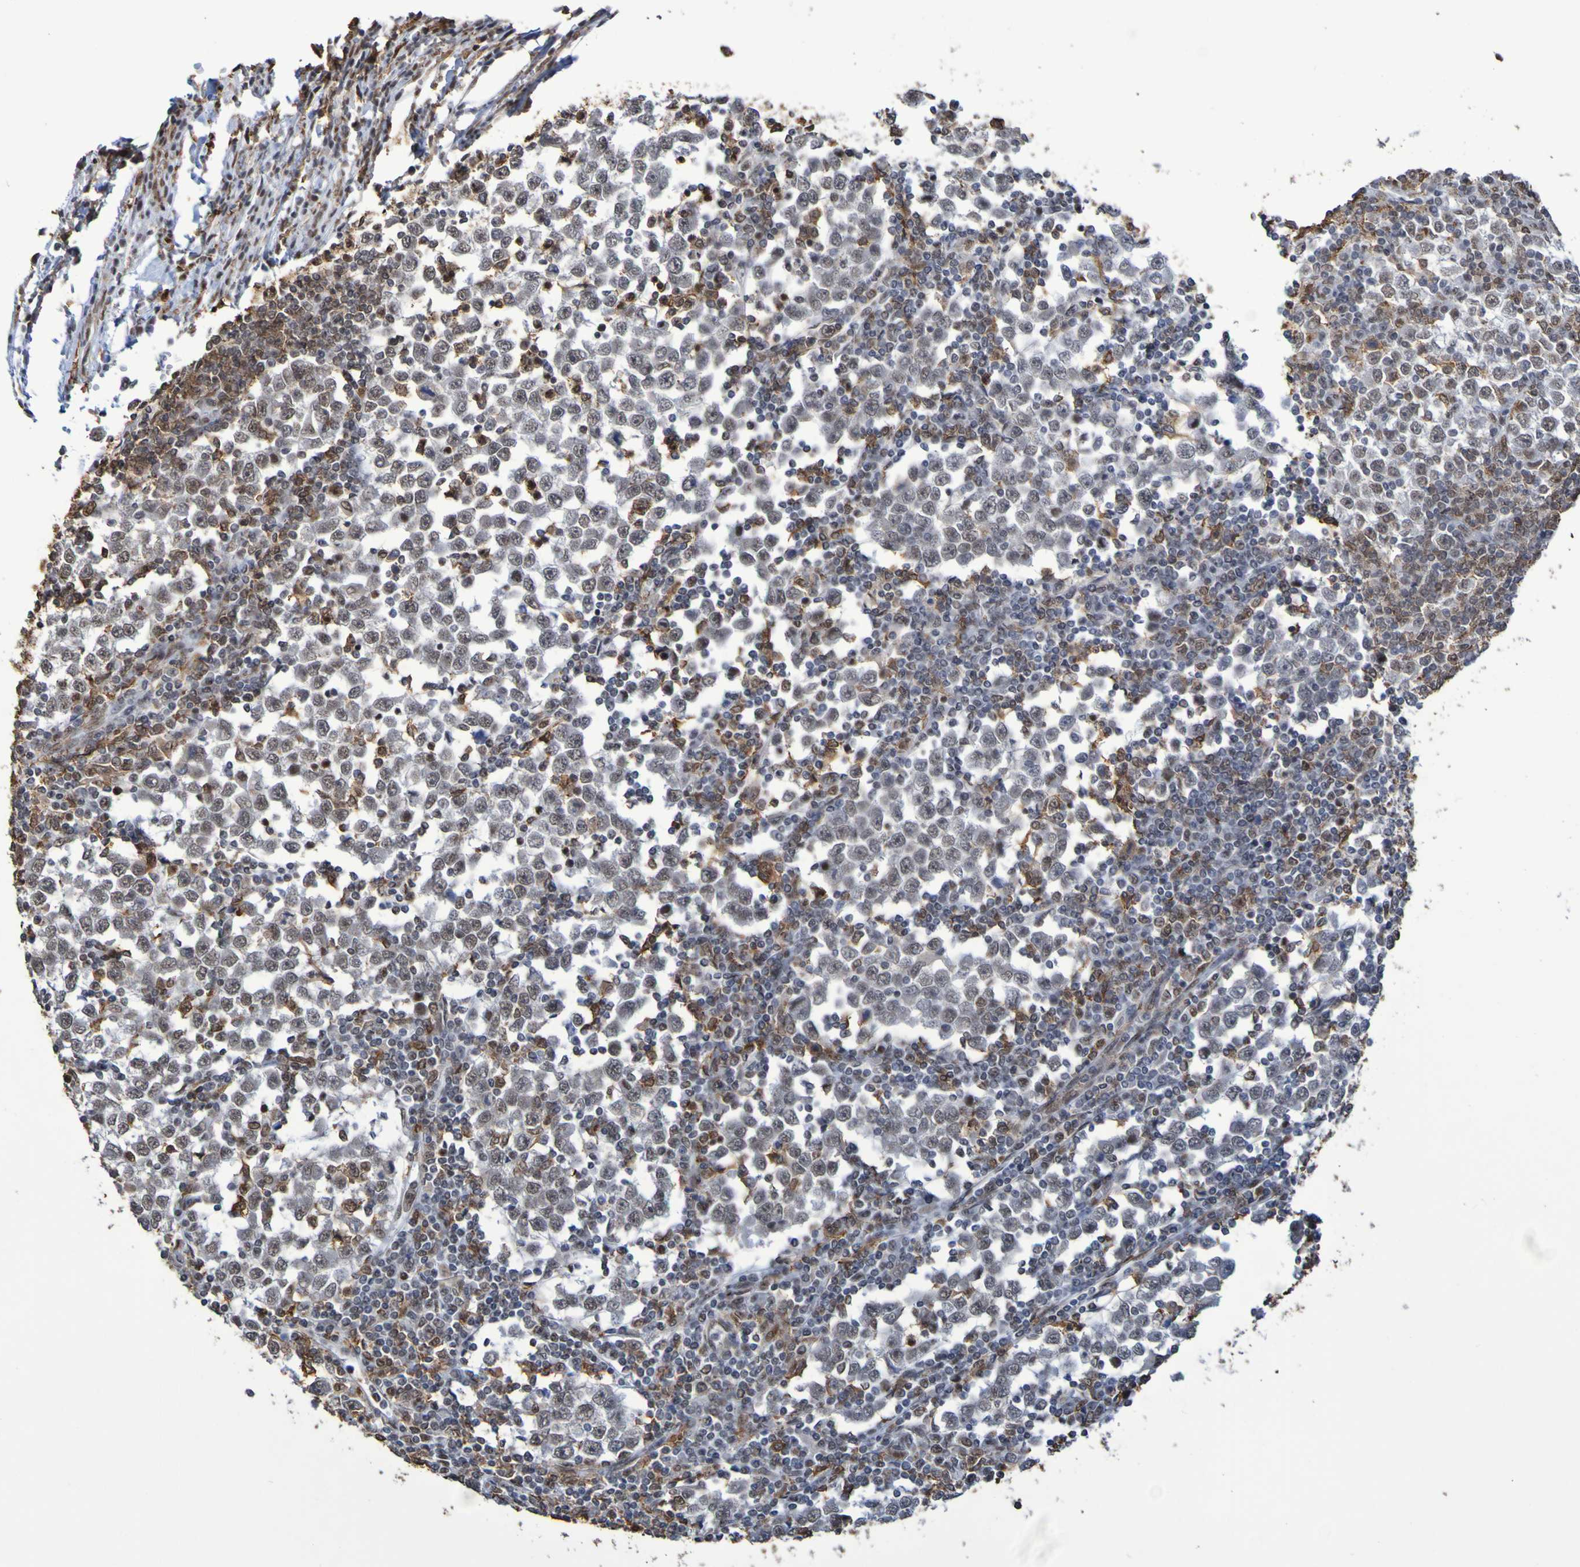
{"staining": {"intensity": "weak", "quantity": "25%-75%", "location": "nuclear"}, "tissue": "testis cancer", "cell_type": "Tumor cells", "image_type": "cancer", "snomed": [{"axis": "morphology", "description": "Seminoma, NOS"}, {"axis": "topography", "description": "Testis"}], "caption": "Immunohistochemistry (IHC) of seminoma (testis) shows low levels of weak nuclear expression in about 25%-75% of tumor cells.", "gene": "MRTFB", "patient": {"sex": "male", "age": 65}}